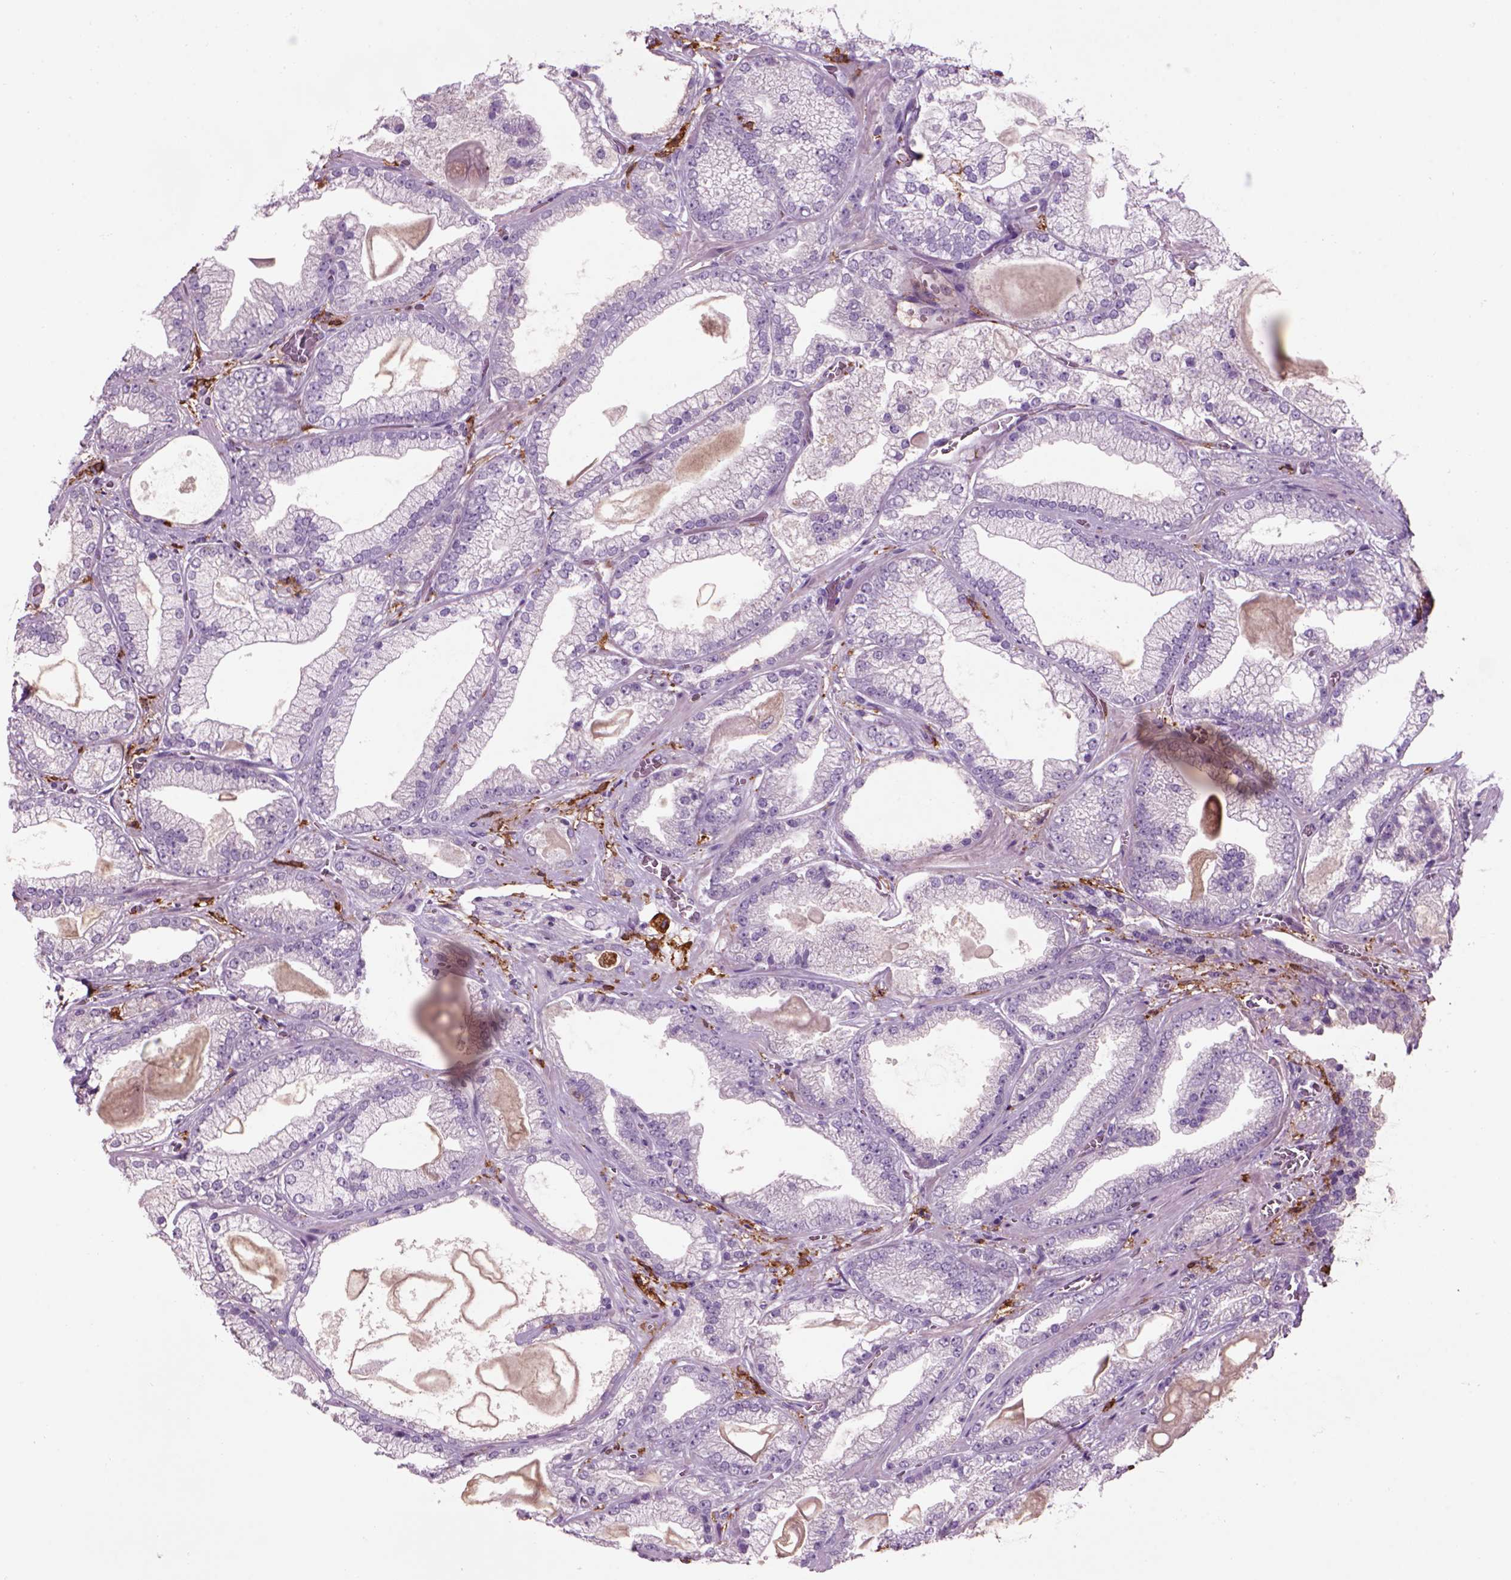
{"staining": {"intensity": "negative", "quantity": "none", "location": "none"}, "tissue": "prostate cancer", "cell_type": "Tumor cells", "image_type": "cancer", "snomed": [{"axis": "morphology", "description": "Adenocarcinoma, Low grade"}, {"axis": "topography", "description": "Prostate"}], "caption": "Immunohistochemistry (IHC) micrograph of neoplastic tissue: human prostate cancer (low-grade adenocarcinoma) stained with DAB displays no significant protein expression in tumor cells.", "gene": "CD14", "patient": {"sex": "male", "age": 57}}